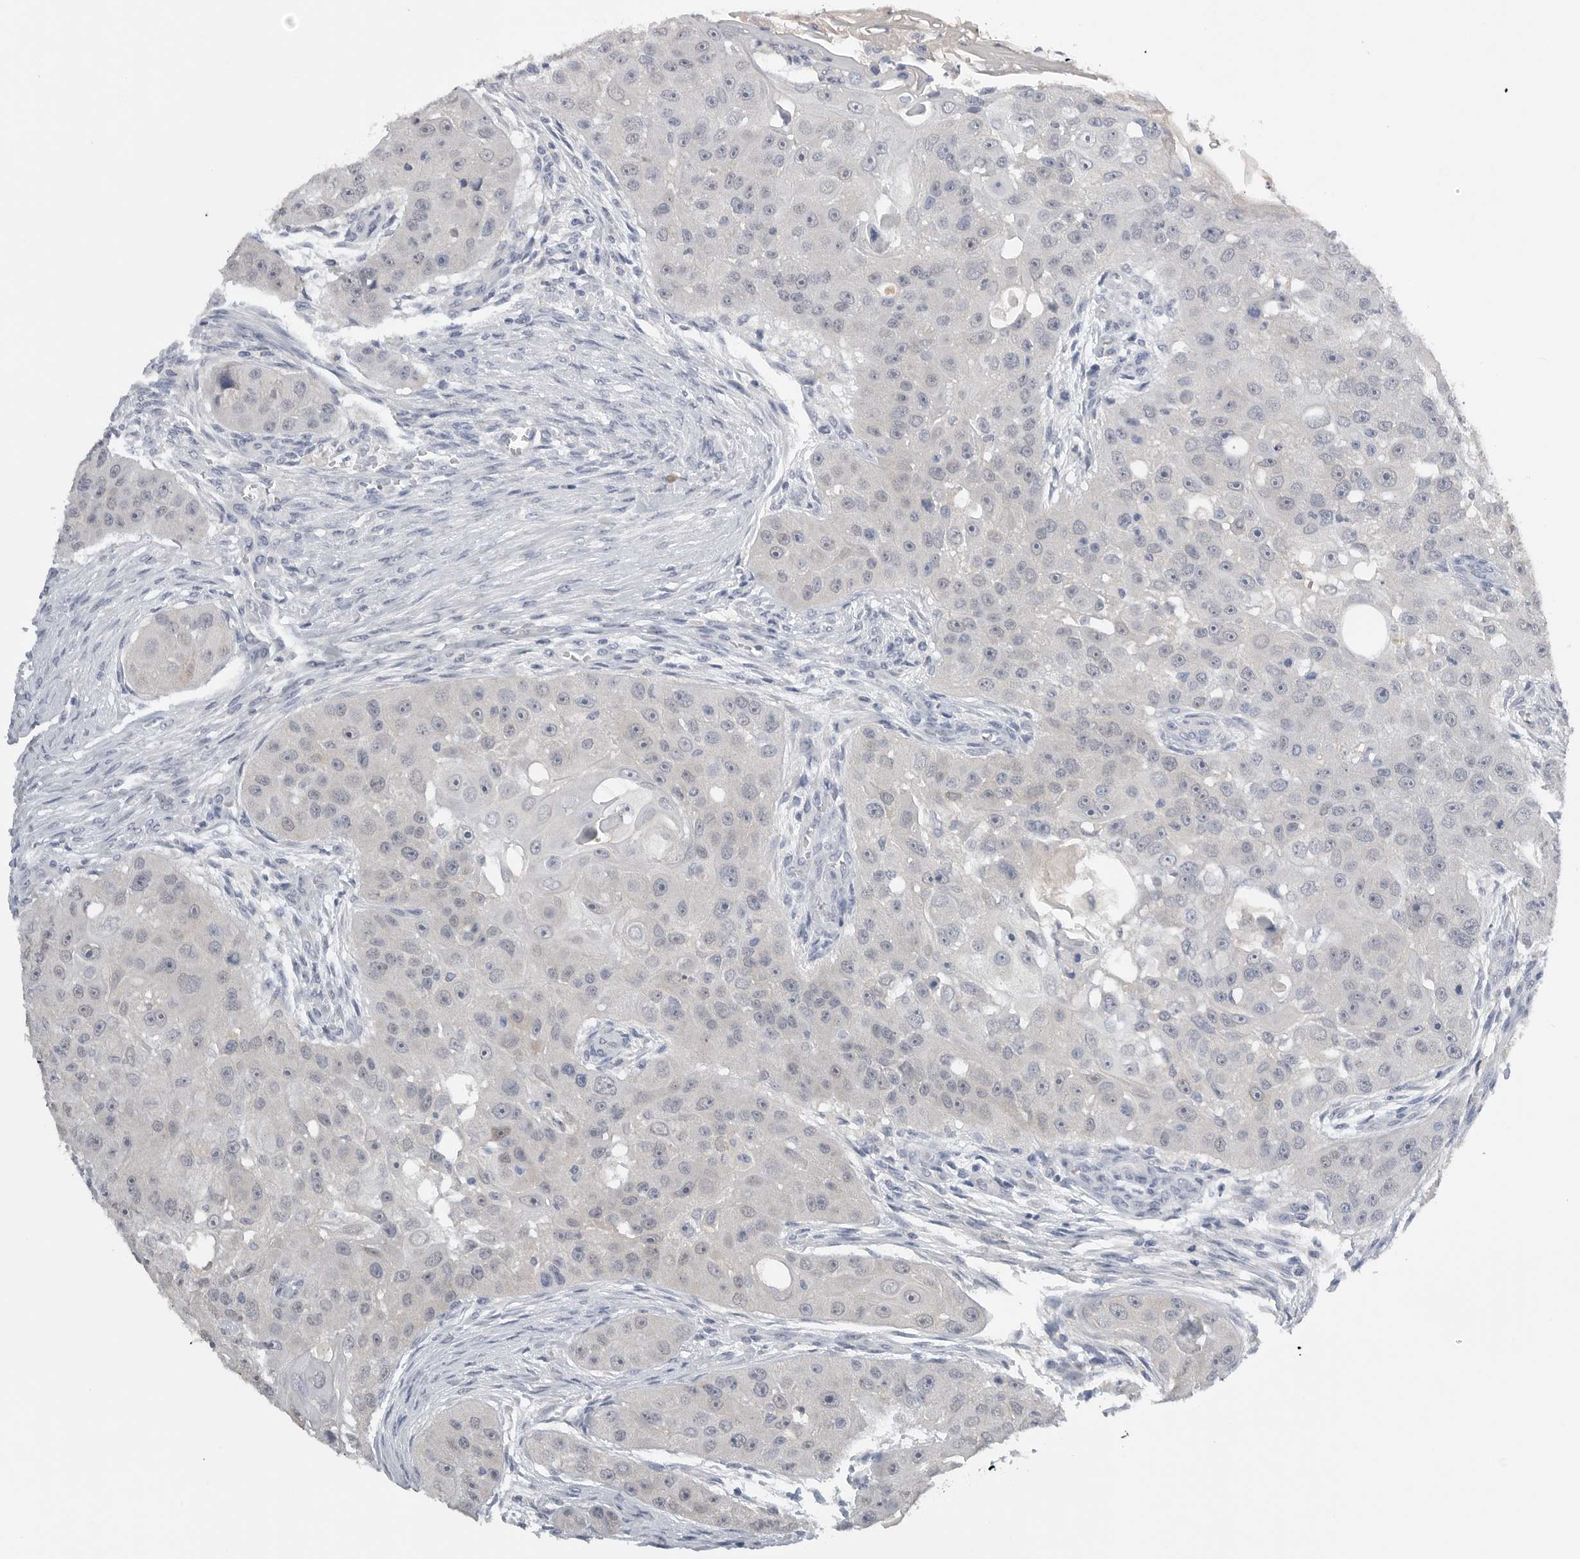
{"staining": {"intensity": "negative", "quantity": "none", "location": "none"}, "tissue": "head and neck cancer", "cell_type": "Tumor cells", "image_type": "cancer", "snomed": [{"axis": "morphology", "description": "Normal tissue, NOS"}, {"axis": "morphology", "description": "Squamous cell carcinoma, NOS"}, {"axis": "topography", "description": "Skeletal muscle"}, {"axis": "topography", "description": "Head-Neck"}], "caption": "Human head and neck cancer (squamous cell carcinoma) stained for a protein using immunohistochemistry (IHC) displays no expression in tumor cells.", "gene": "FABP6", "patient": {"sex": "male", "age": 51}}